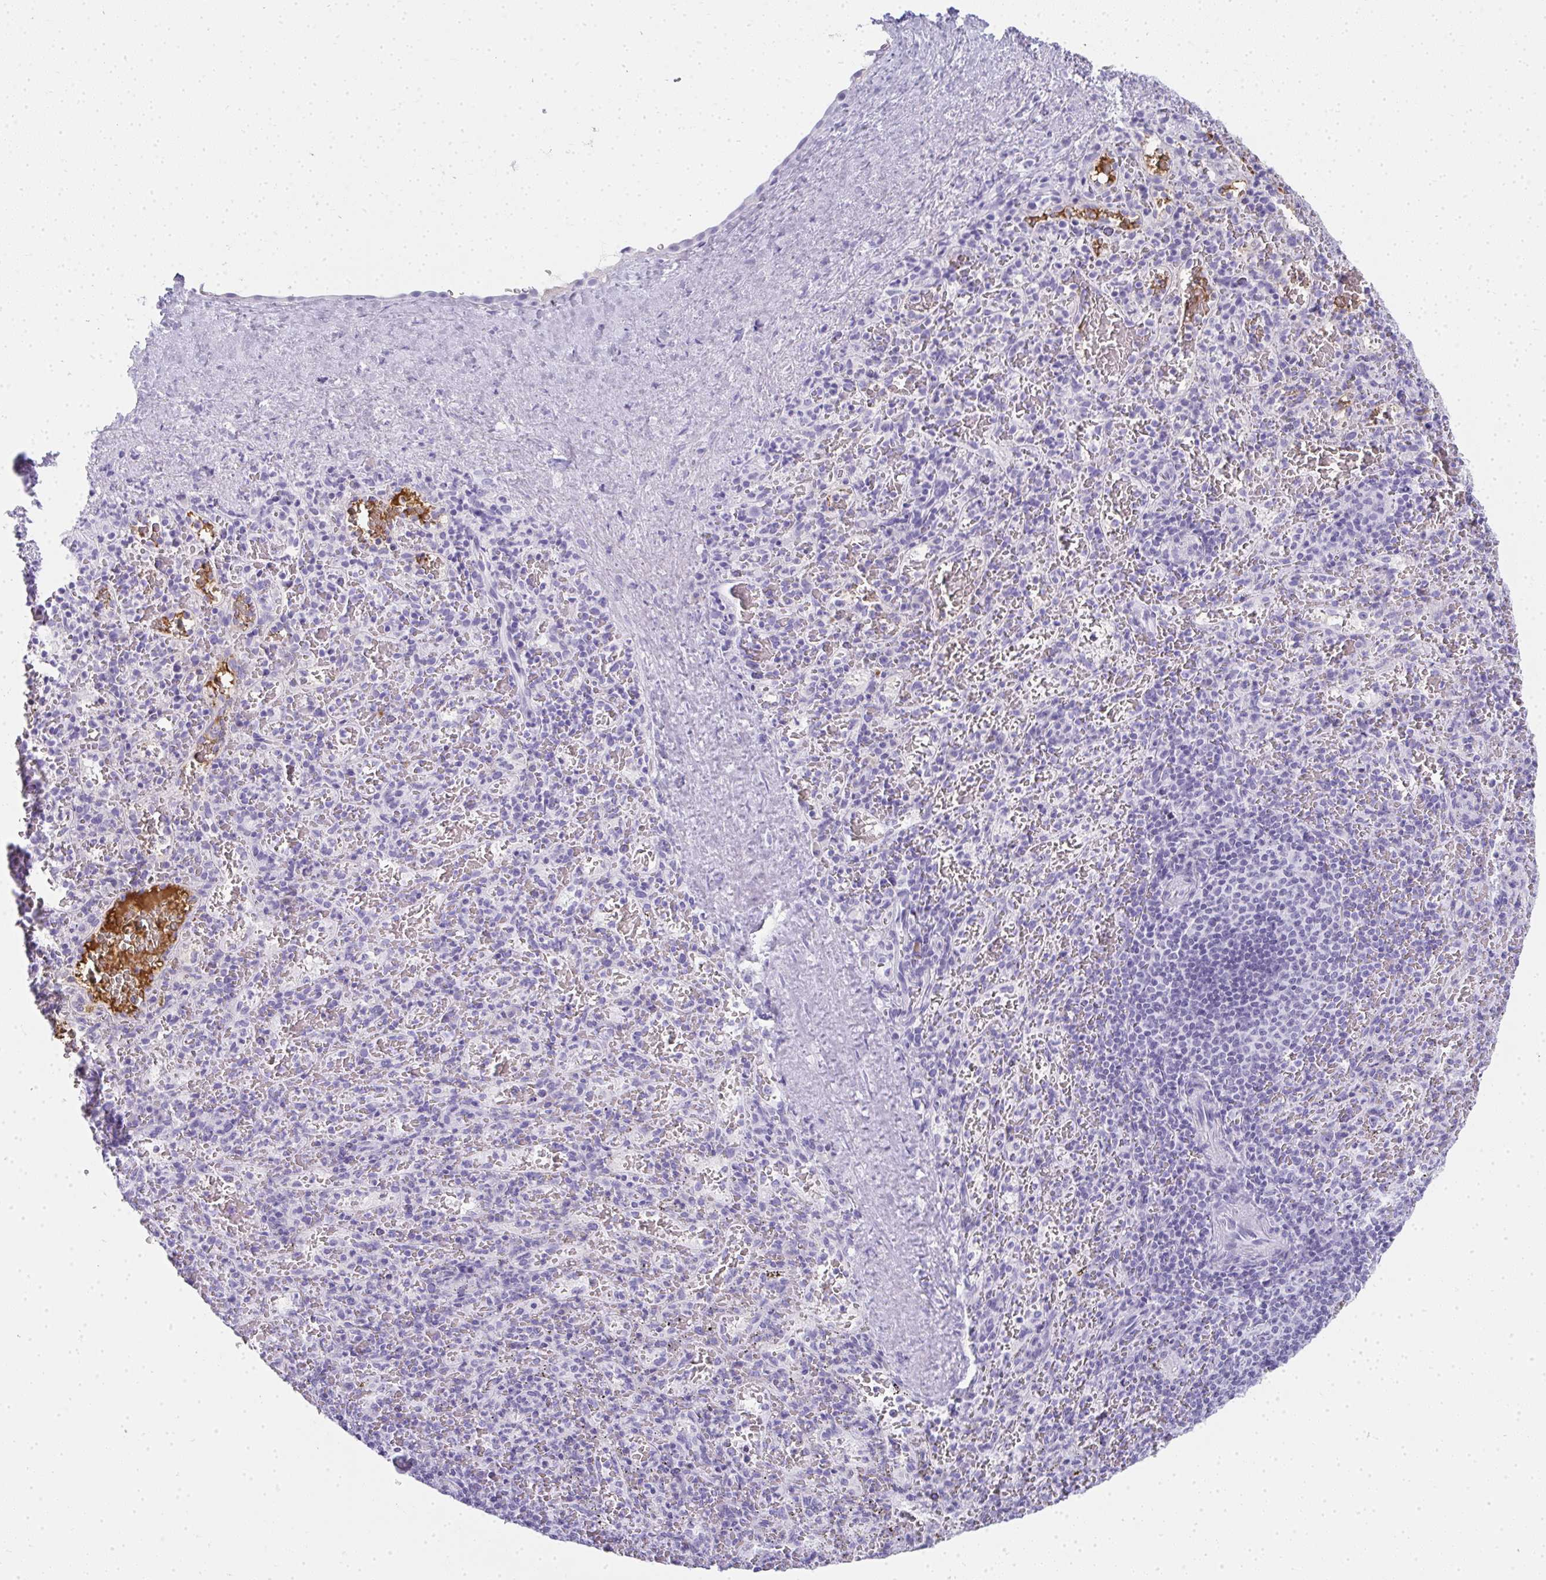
{"staining": {"intensity": "negative", "quantity": "none", "location": "none"}, "tissue": "spleen", "cell_type": "Cells in red pulp", "image_type": "normal", "snomed": [{"axis": "morphology", "description": "Normal tissue, NOS"}, {"axis": "topography", "description": "Spleen"}], "caption": "This is a photomicrograph of immunohistochemistry (IHC) staining of benign spleen, which shows no staining in cells in red pulp. (DAB (3,3'-diaminobenzidine) IHC, high magnification).", "gene": "ZSWIM3", "patient": {"sex": "male", "age": 57}}